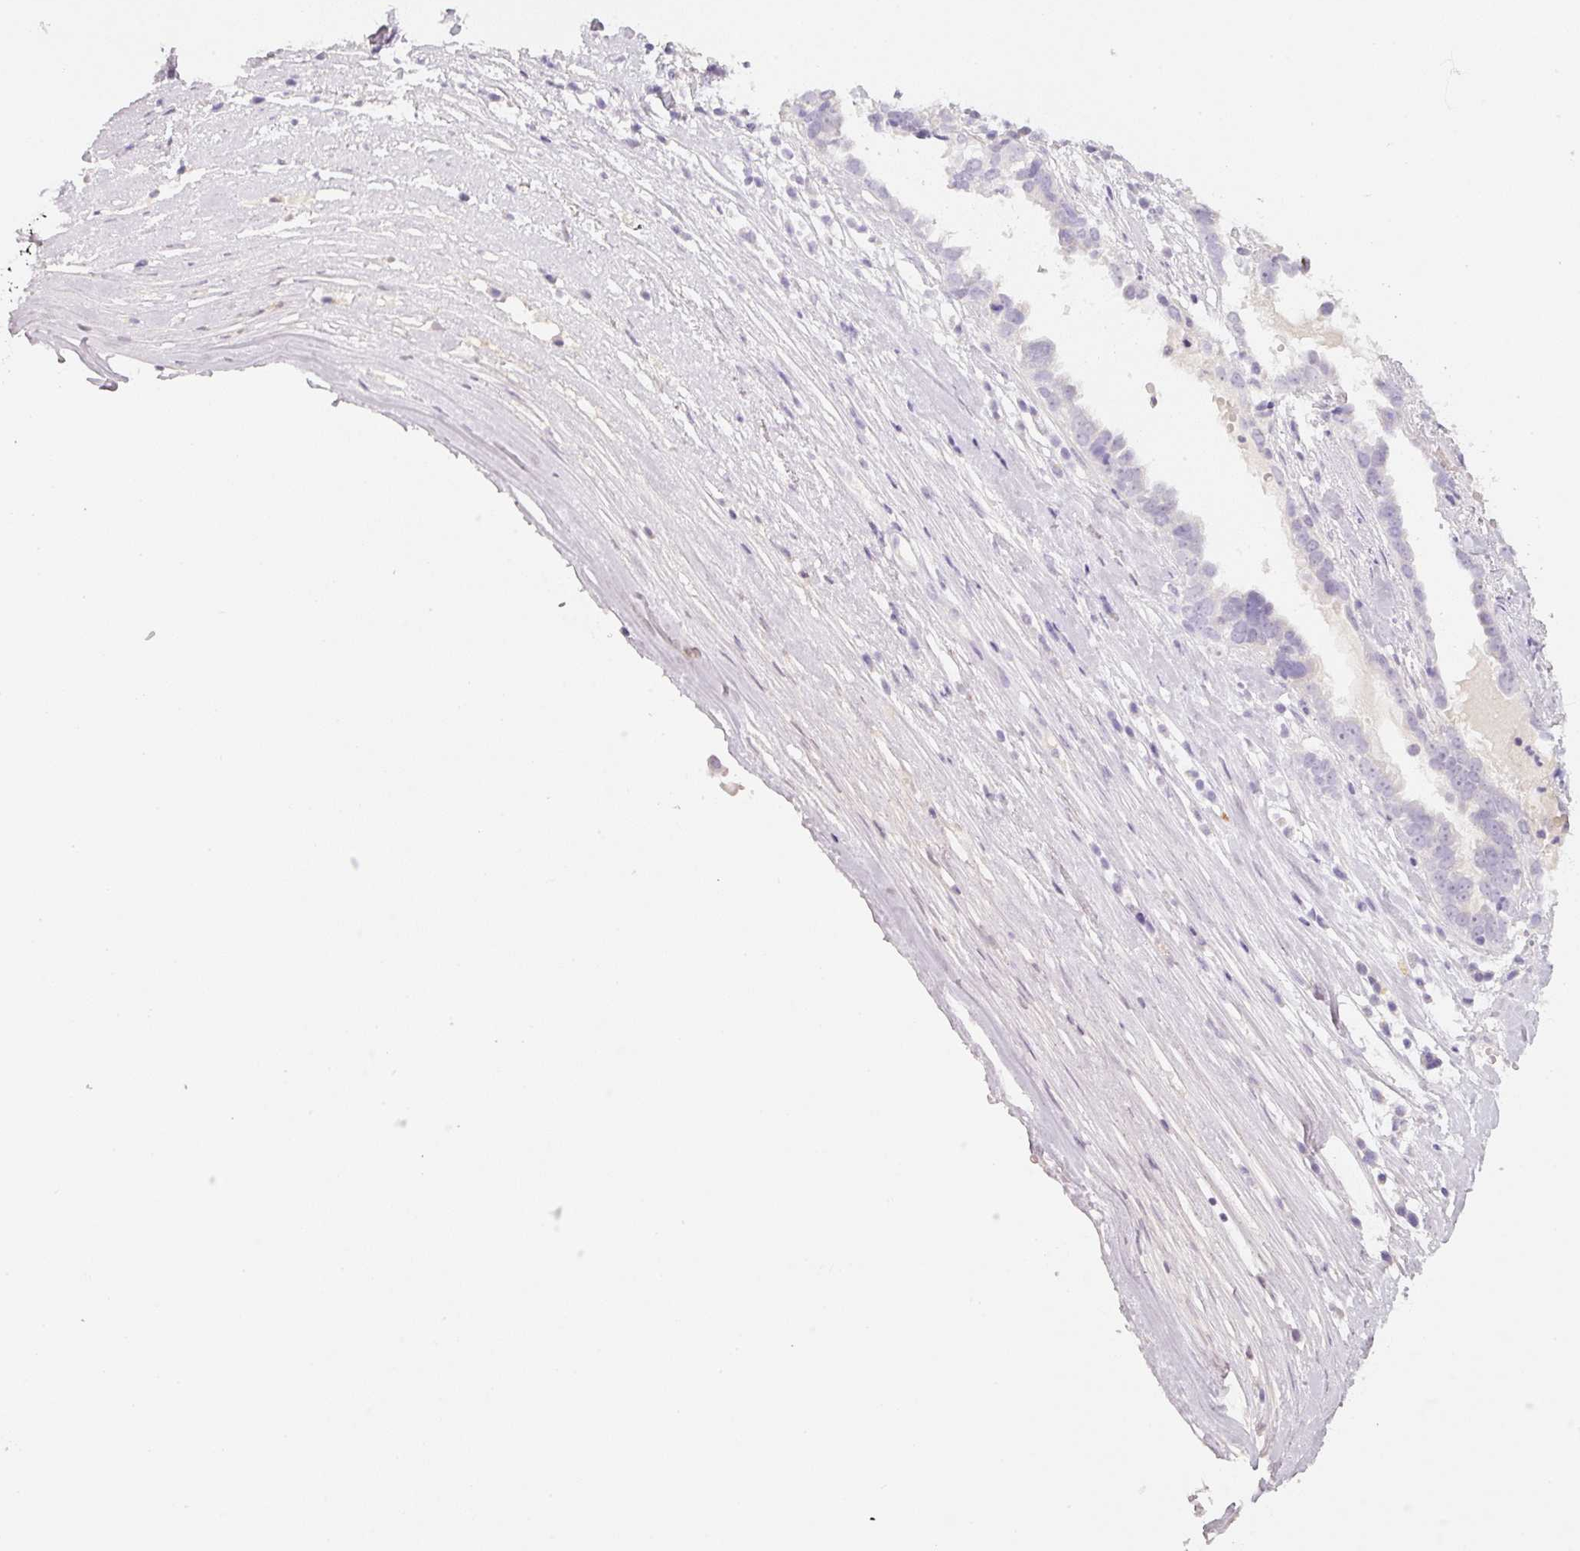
{"staining": {"intensity": "negative", "quantity": "none", "location": "none"}, "tissue": "ovarian cancer", "cell_type": "Tumor cells", "image_type": "cancer", "snomed": [{"axis": "morphology", "description": "Carcinoma, endometroid"}, {"axis": "topography", "description": "Ovary"}], "caption": "Immunohistochemical staining of ovarian cancer (endometroid carcinoma) demonstrates no significant expression in tumor cells.", "gene": "ENSG00000206549", "patient": {"sex": "female", "age": 62}}